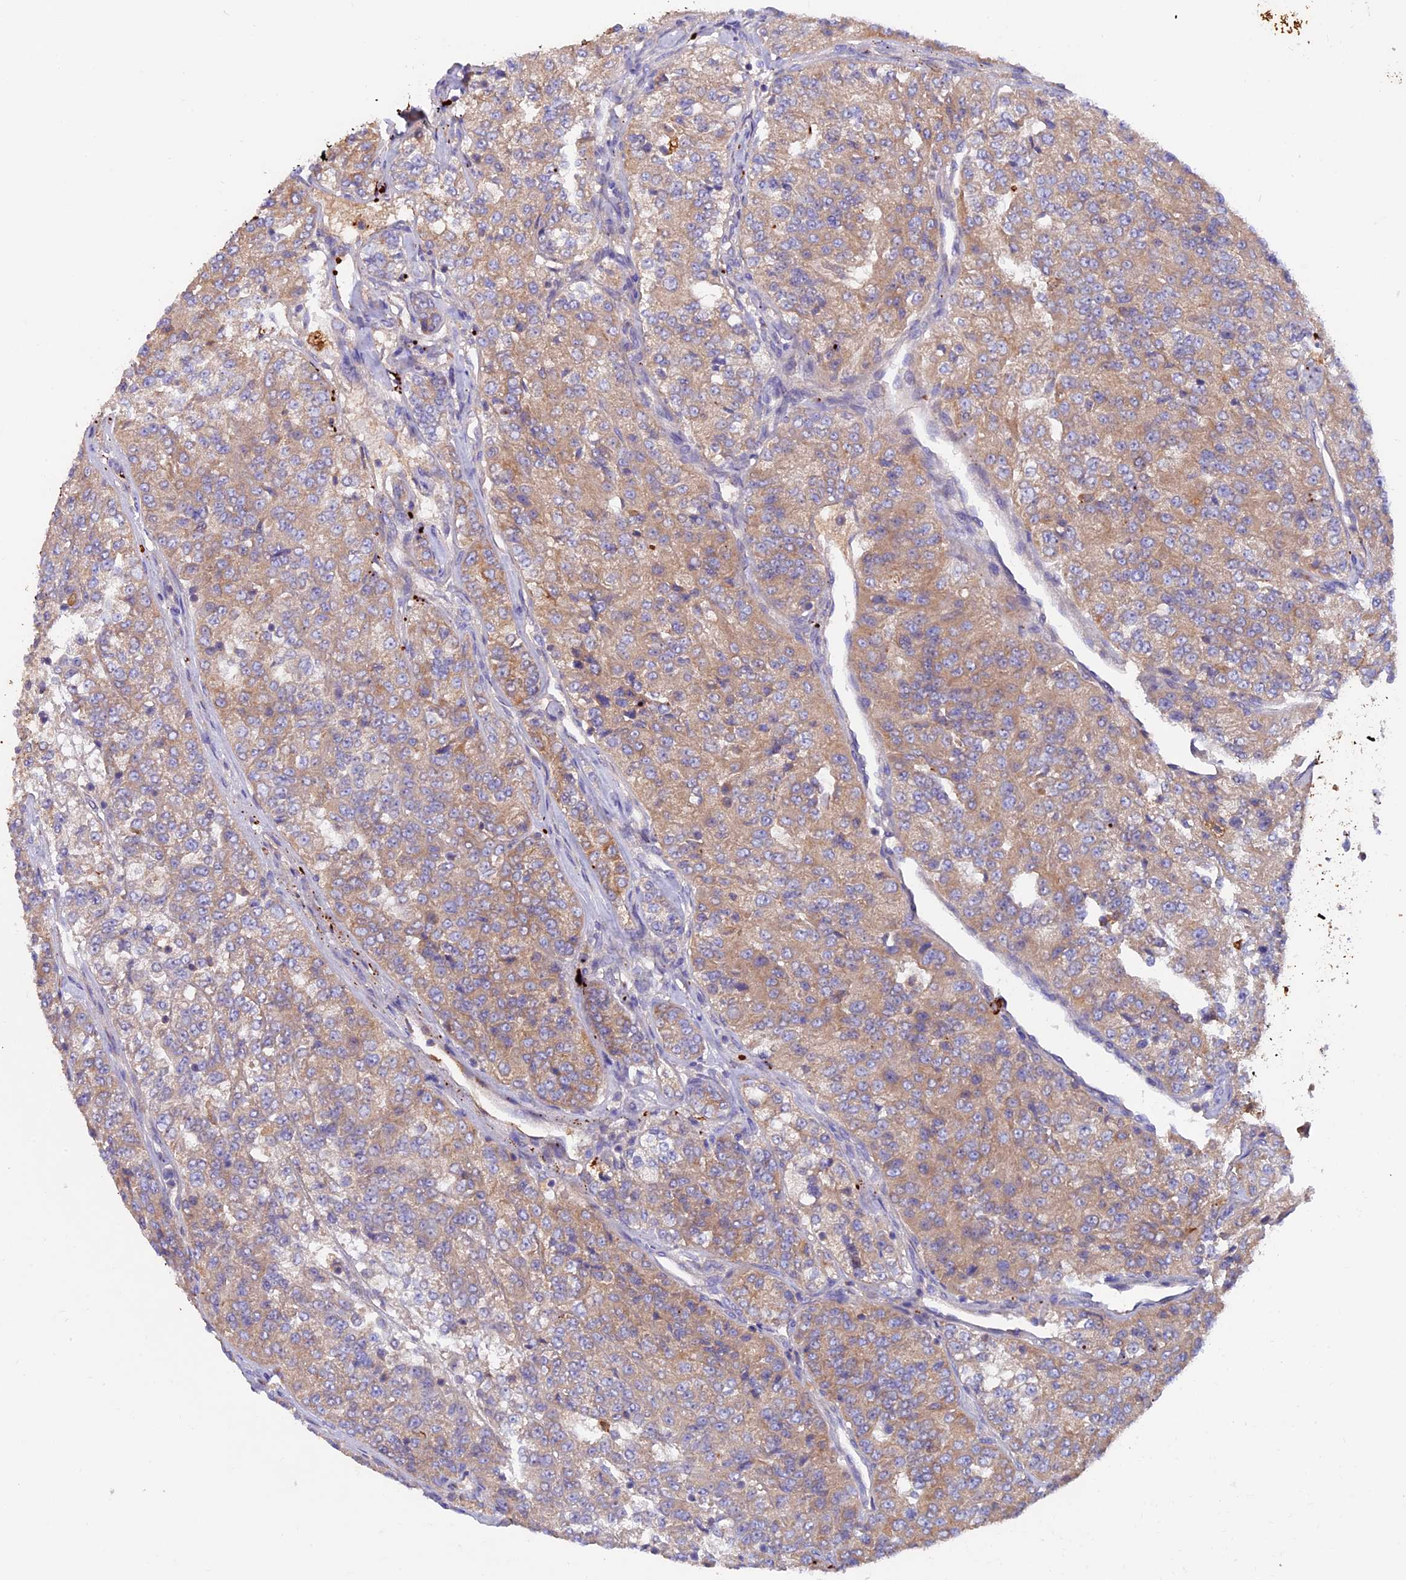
{"staining": {"intensity": "moderate", "quantity": ">75%", "location": "cytoplasmic/membranous"}, "tissue": "renal cancer", "cell_type": "Tumor cells", "image_type": "cancer", "snomed": [{"axis": "morphology", "description": "Adenocarcinoma, NOS"}, {"axis": "topography", "description": "Kidney"}], "caption": "This photomicrograph displays immunohistochemistry staining of human adenocarcinoma (renal), with medium moderate cytoplasmic/membranous positivity in about >75% of tumor cells.", "gene": "PTPN9", "patient": {"sex": "female", "age": 63}}